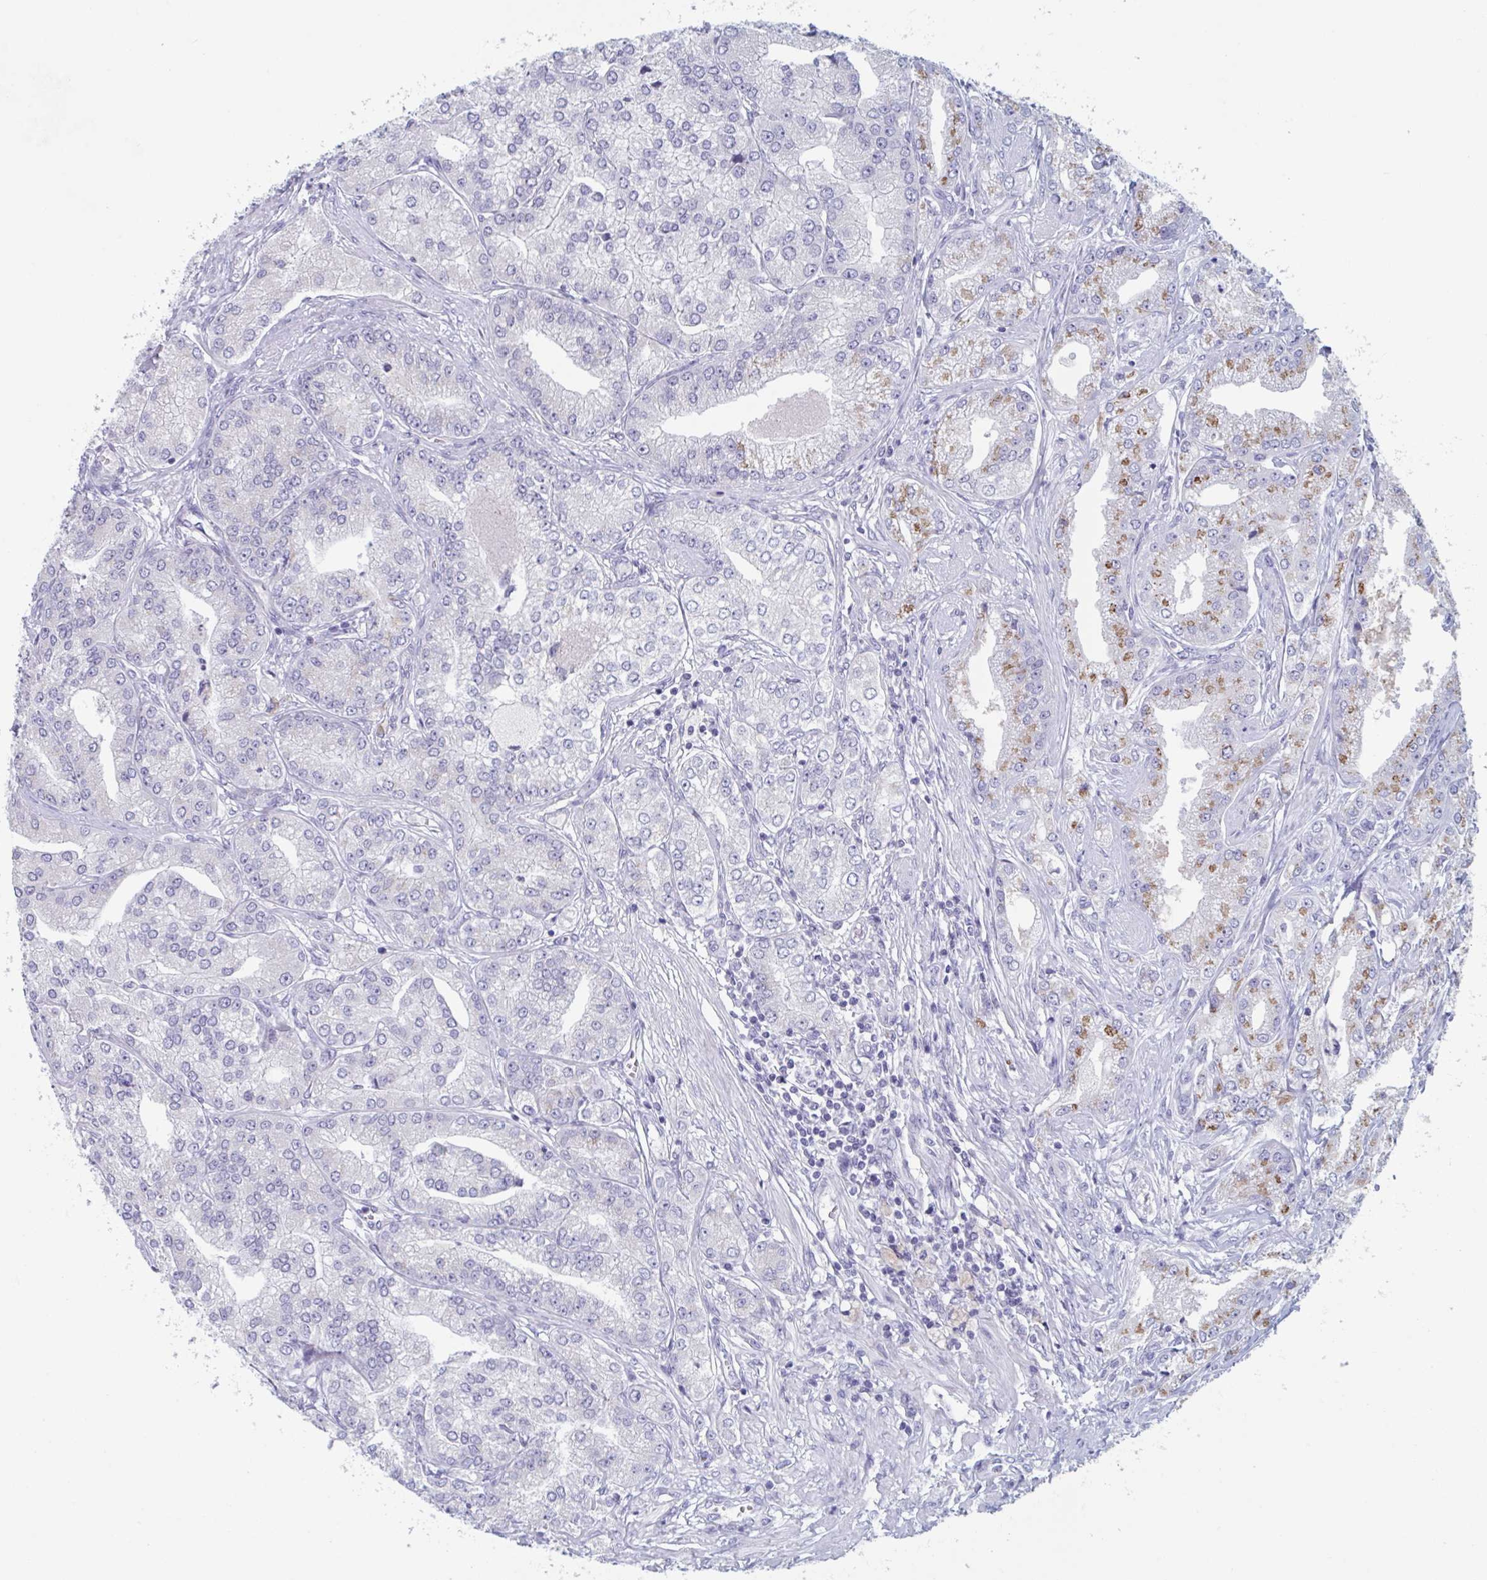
{"staining": {"intensity": "moderate", "quantity": "<25%", "location": "cytoplasmic/membranous"}, "tissue": "prostate cancer", "cell_type": "Tumor cells", "image_type": "cancer", "snomed": [{"axis": "morphology", "description": "Adenocarcinoma, High grade"}, {"axis": "topography", "description": "Prostate"}], "caption": "Brown immunohistochemical staining in prostate cancer (adenocarcinoma (high-grade)) reveals moderate cytoplasmic/membranous expression in approximately <25% of tumor cells.", "gene": "NDUFC2", "patient": {"sex": "male", "age": 61}}